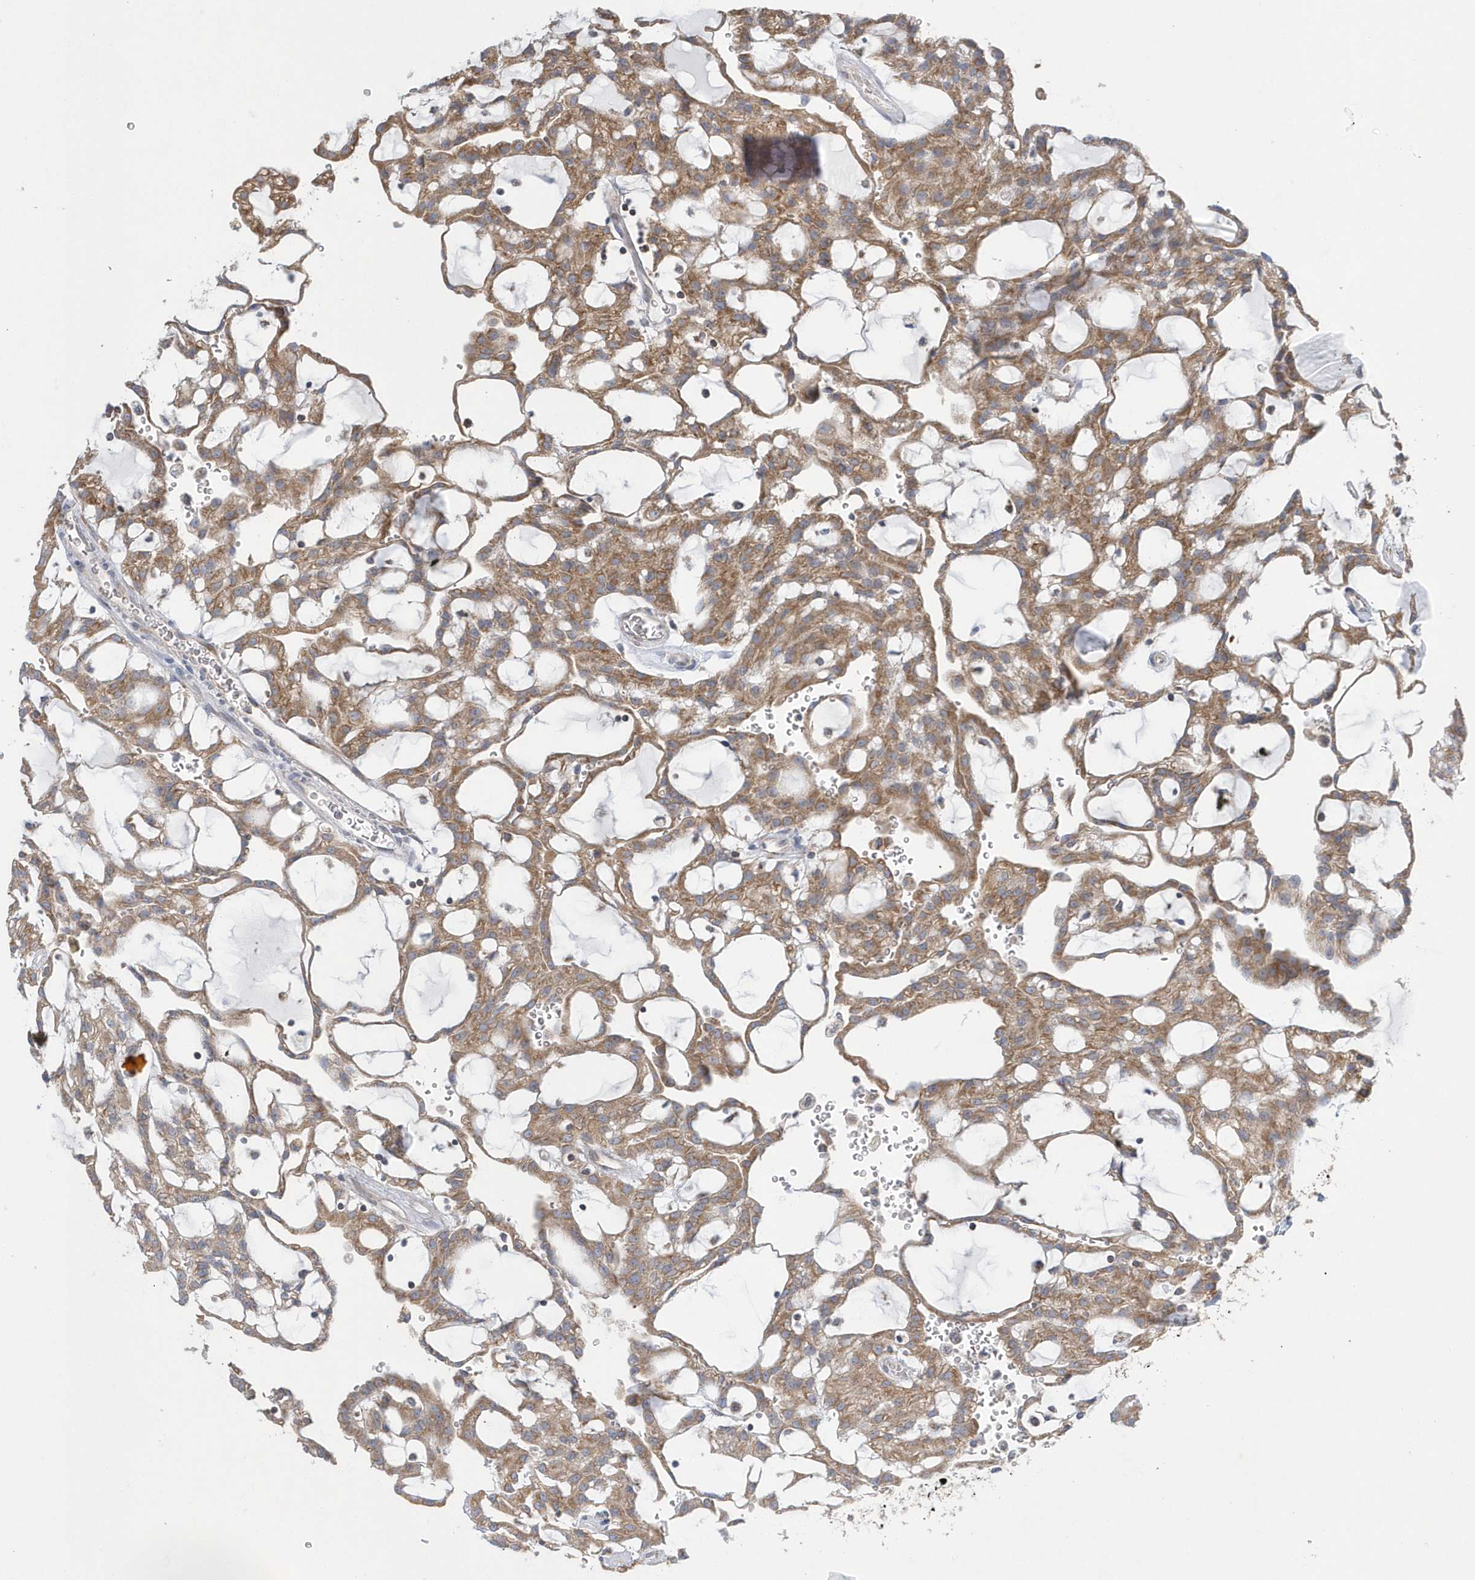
{"staining": {"intensity": "moderate", "quantity": ">75%", "location": "cytoplasmic/membranous"}, "tissue": "renal cancer", "cell_type": "Tumor cells", "image_type": "cancer", "snomed": [{"axis": "morphology", "description": "Adenocarcinoma, NOS"}, {"axis": "topography", "description": "Kidney"}], "caption": "Immunohistochemical staining of renal adenocarcinoma displays medium levels of moderate cytoplasmic/membranous positivity in approximately >75% of tumor cells.", "gene": "SPATA5", "patient": {"sex": "male", "age": 63}}